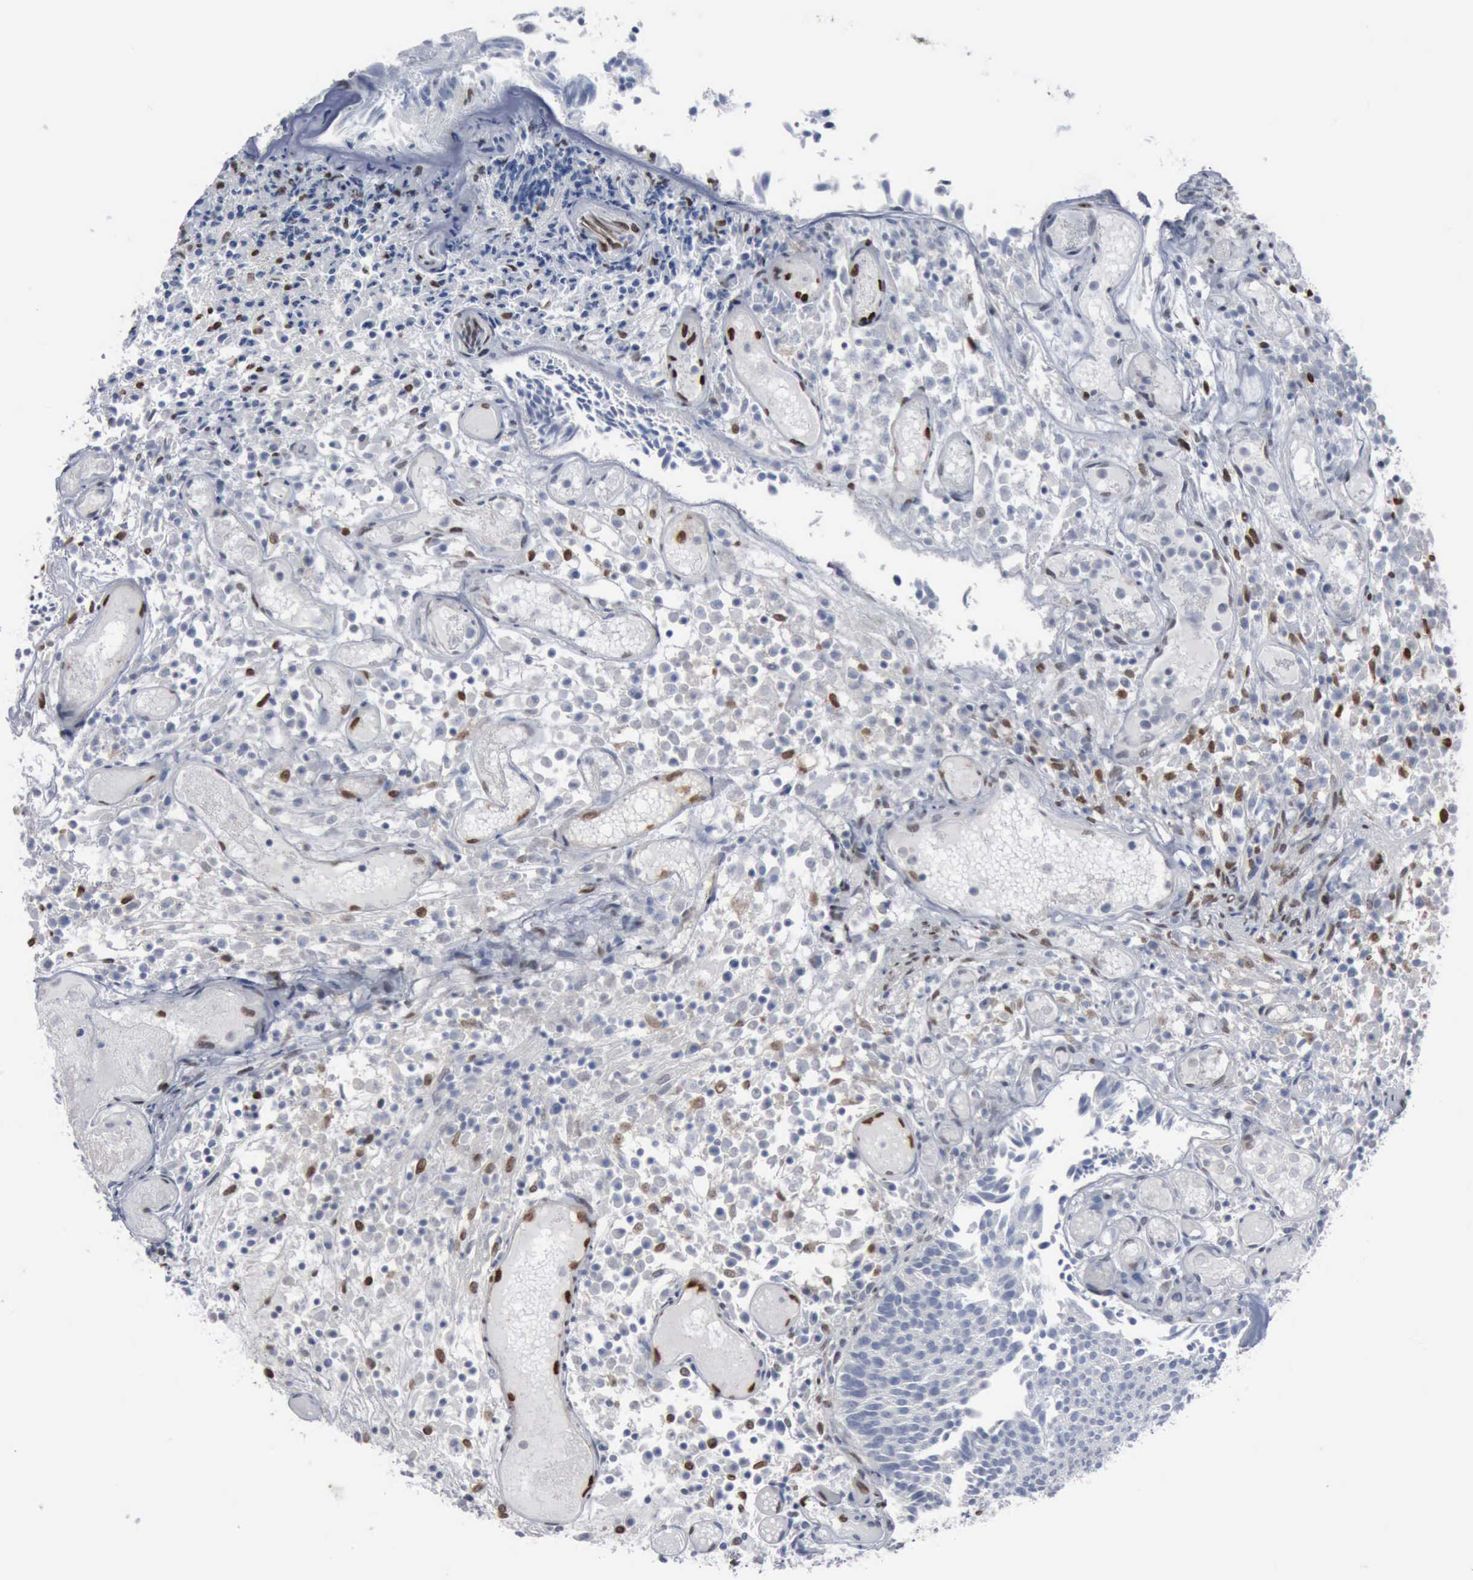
{"staining": {"intensity": "negative", "quantity": "none", "location": "none"}, "tissue": "urothelial cancer", "cell_type": "Tumor cells", "image_type": "cancer", "snomed": [{"axis": "morphology", "description": "Urothelial carcinoma, Low grade"}, {"axis": "topography", "description": "Urinary bladder"}], "caption": "This is a image of IHC staining of urothelial cancer, which shows no staining in tumor cells.", "gene": "FGF2", "patient": {"sex": "male", "age": 85}}